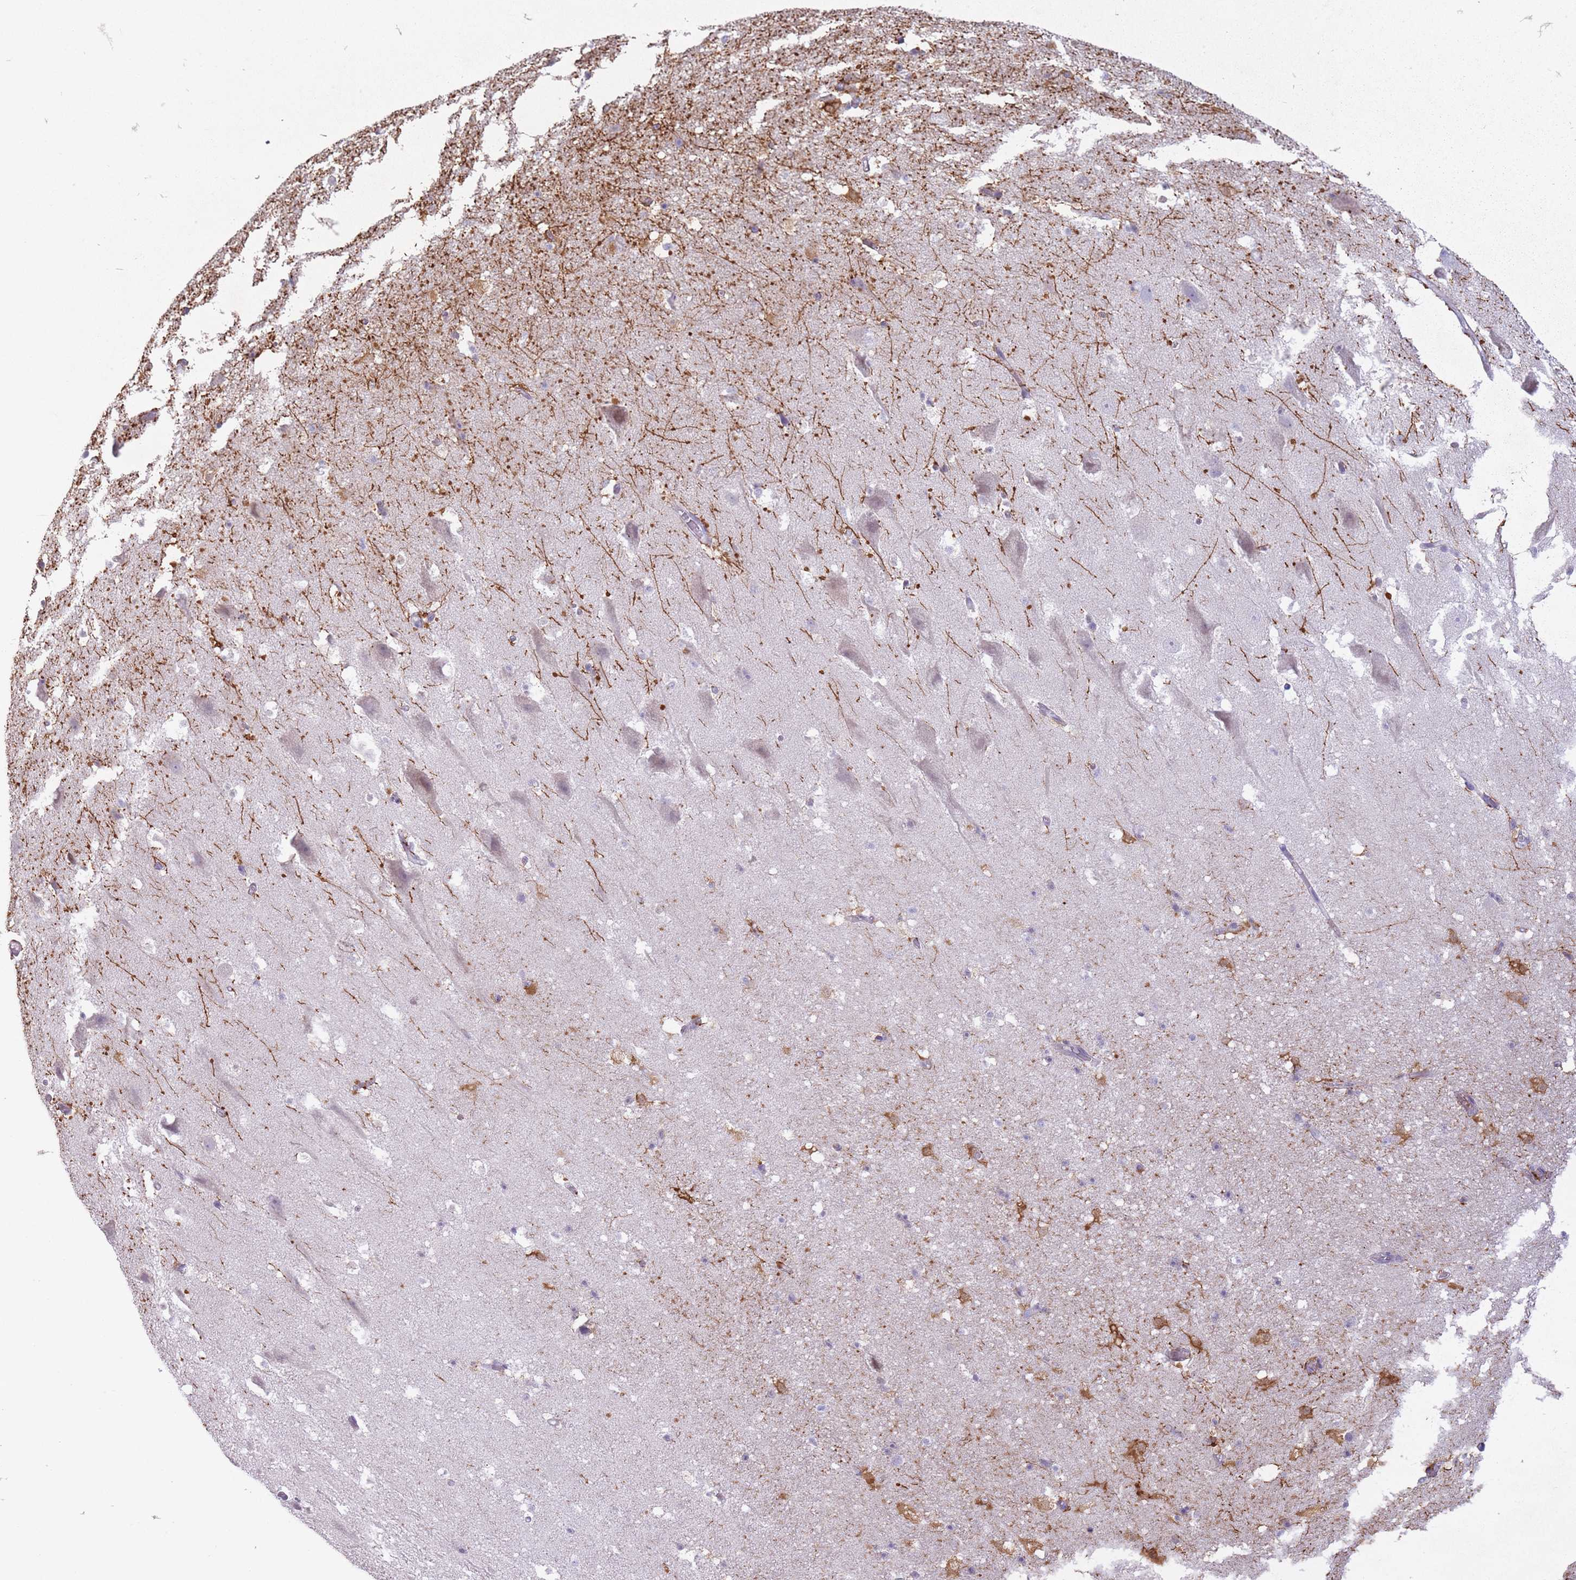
{"staining": {"intensity": "strong", "quantity": "<25%", "location": "cytoplasmic/membranous"}, "tissue": "hippocampus", "cell_type": "Glial cells", "image_type": "normal", "snomed": [{"axis": "morphology", "description": "Normal tissue, NOS"}, {"axis": "topography", "description": "Hippocampus"}], "caption": "Strong cytoplasmic/membranous positivity for a protein is appreciated in about <25% of glial cells of unremarkable hippocampus using IHC.", "gene": "FAM43B", "patient": {"sex": "male", "age": 37}}